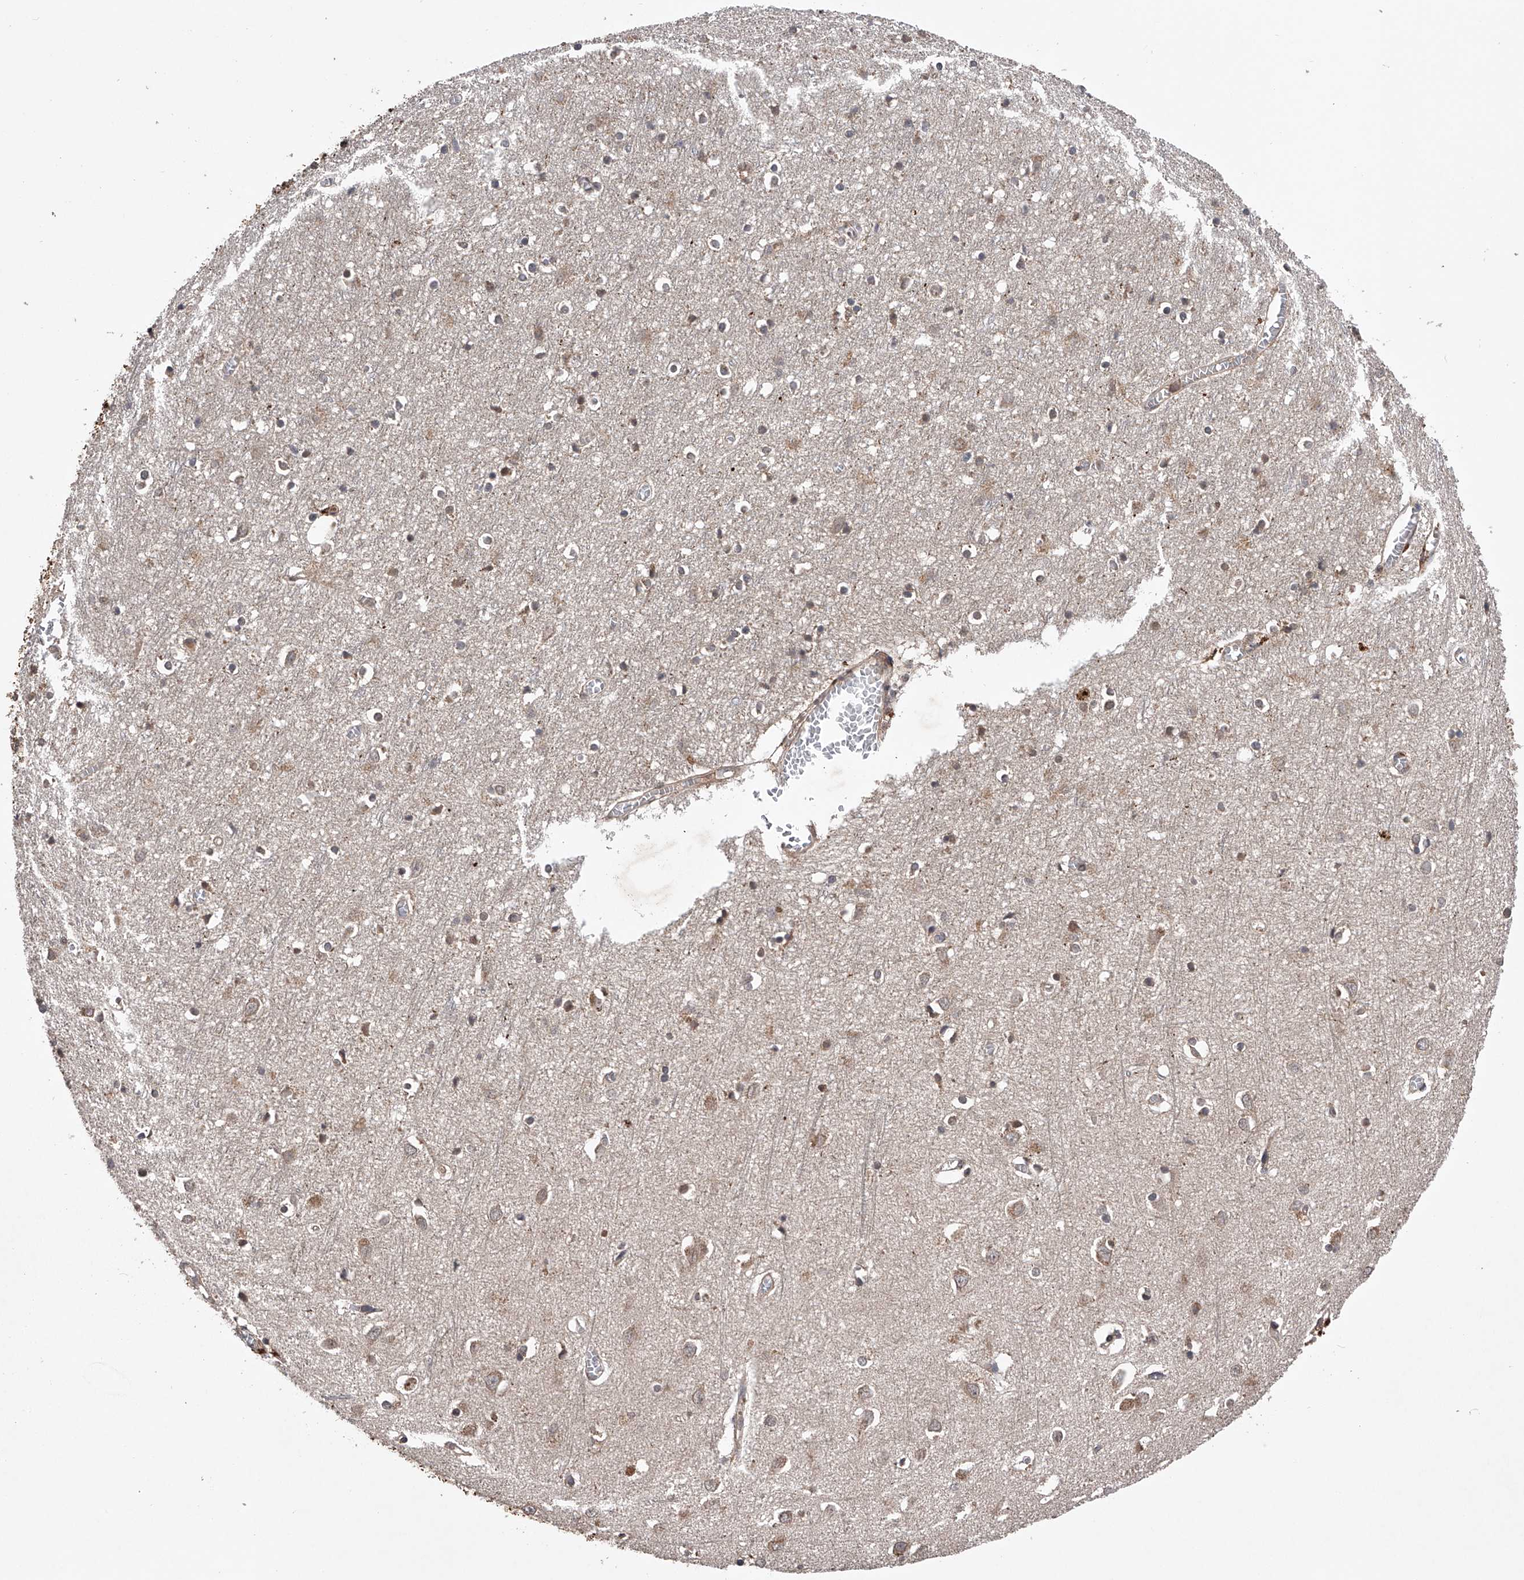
{"staining": {"intensity": "weak", "quantity": ">75%", "location": "cytoplasmic/membranous"}, "tissue": "cerebral cortex", "cell_type": "Endothelial cells", "image_type": "normal", "snomed": [{"axis": "morphology", "description": "Normal tissue, NOS"}, {"axis": "topography", "description": "Cerebral cortex"}], "caption": "Immunohistochemistry (IHC) staining of normal cerebral cortex, which exhibits low levels of weak cytoplasmic/membranous staining in about >75% of endothelial cells indicating weak cytoplasmic/membranous protein expression. The staining was performed using DAB (brown) for protein detection and nuclei were counterstained in hematoxylin (blue).", "gene": "MAP3K11", "patient": {"sex": "female", "age": 64}}